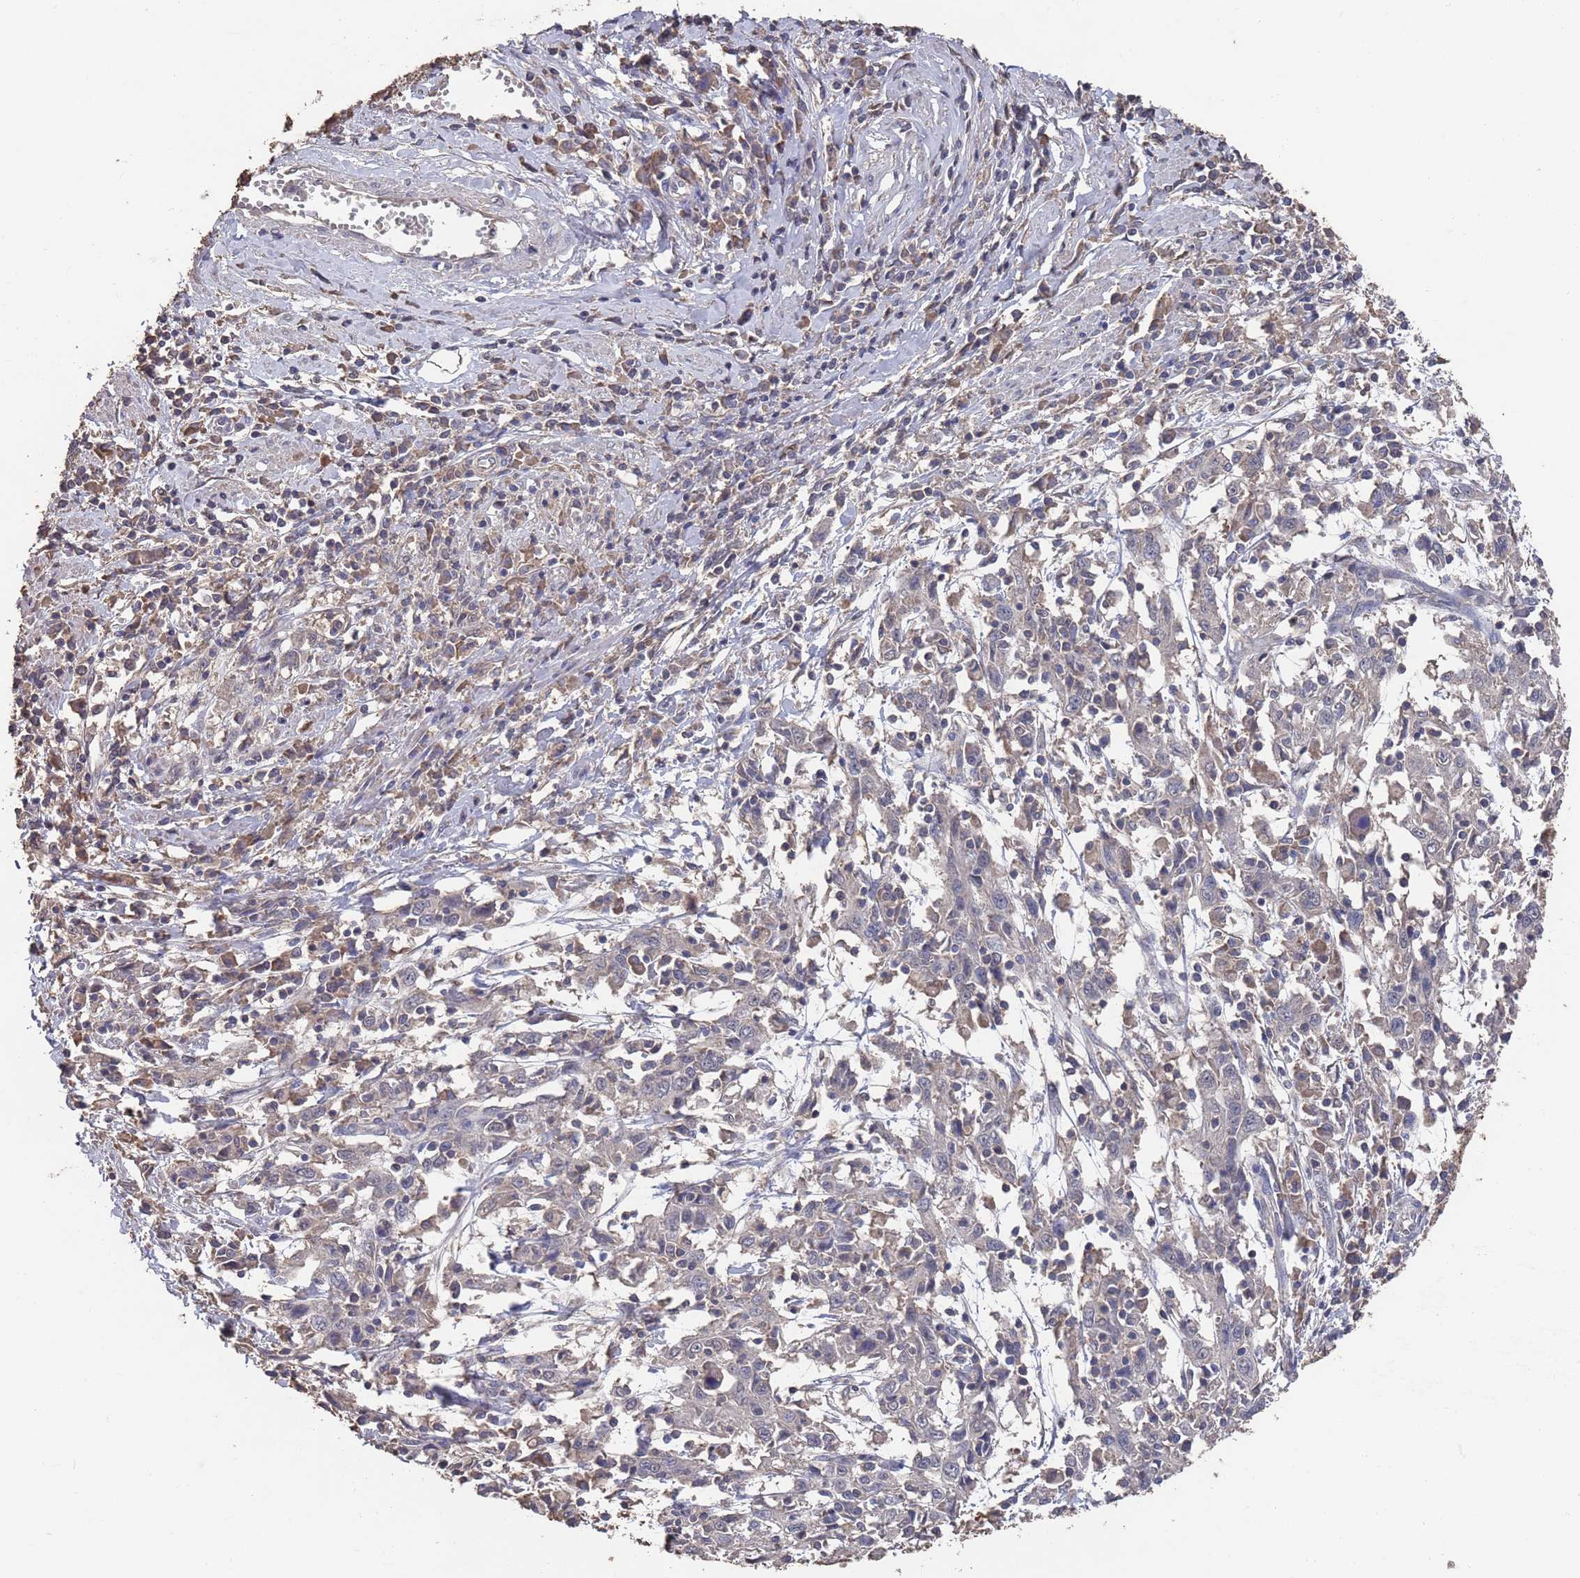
{"staining": {"intensity": "negative", "quantity": "none", "location": "none"}, "tissue": "cervical cancer", "cell_type": "Tumor cells", "image_type": "cancer", "snomed": [{"axis": "morphology", "description": "Squamous cell carcinoma, NOS"}, {"axis": "topography", "description": "Cervix"}], "caption": "Cervical cancer was stained to show a protein in brown. There is no significant staining in tumor cells.", "gene": "BTBD18", "patient": {"sex": "female", "age": 46}}